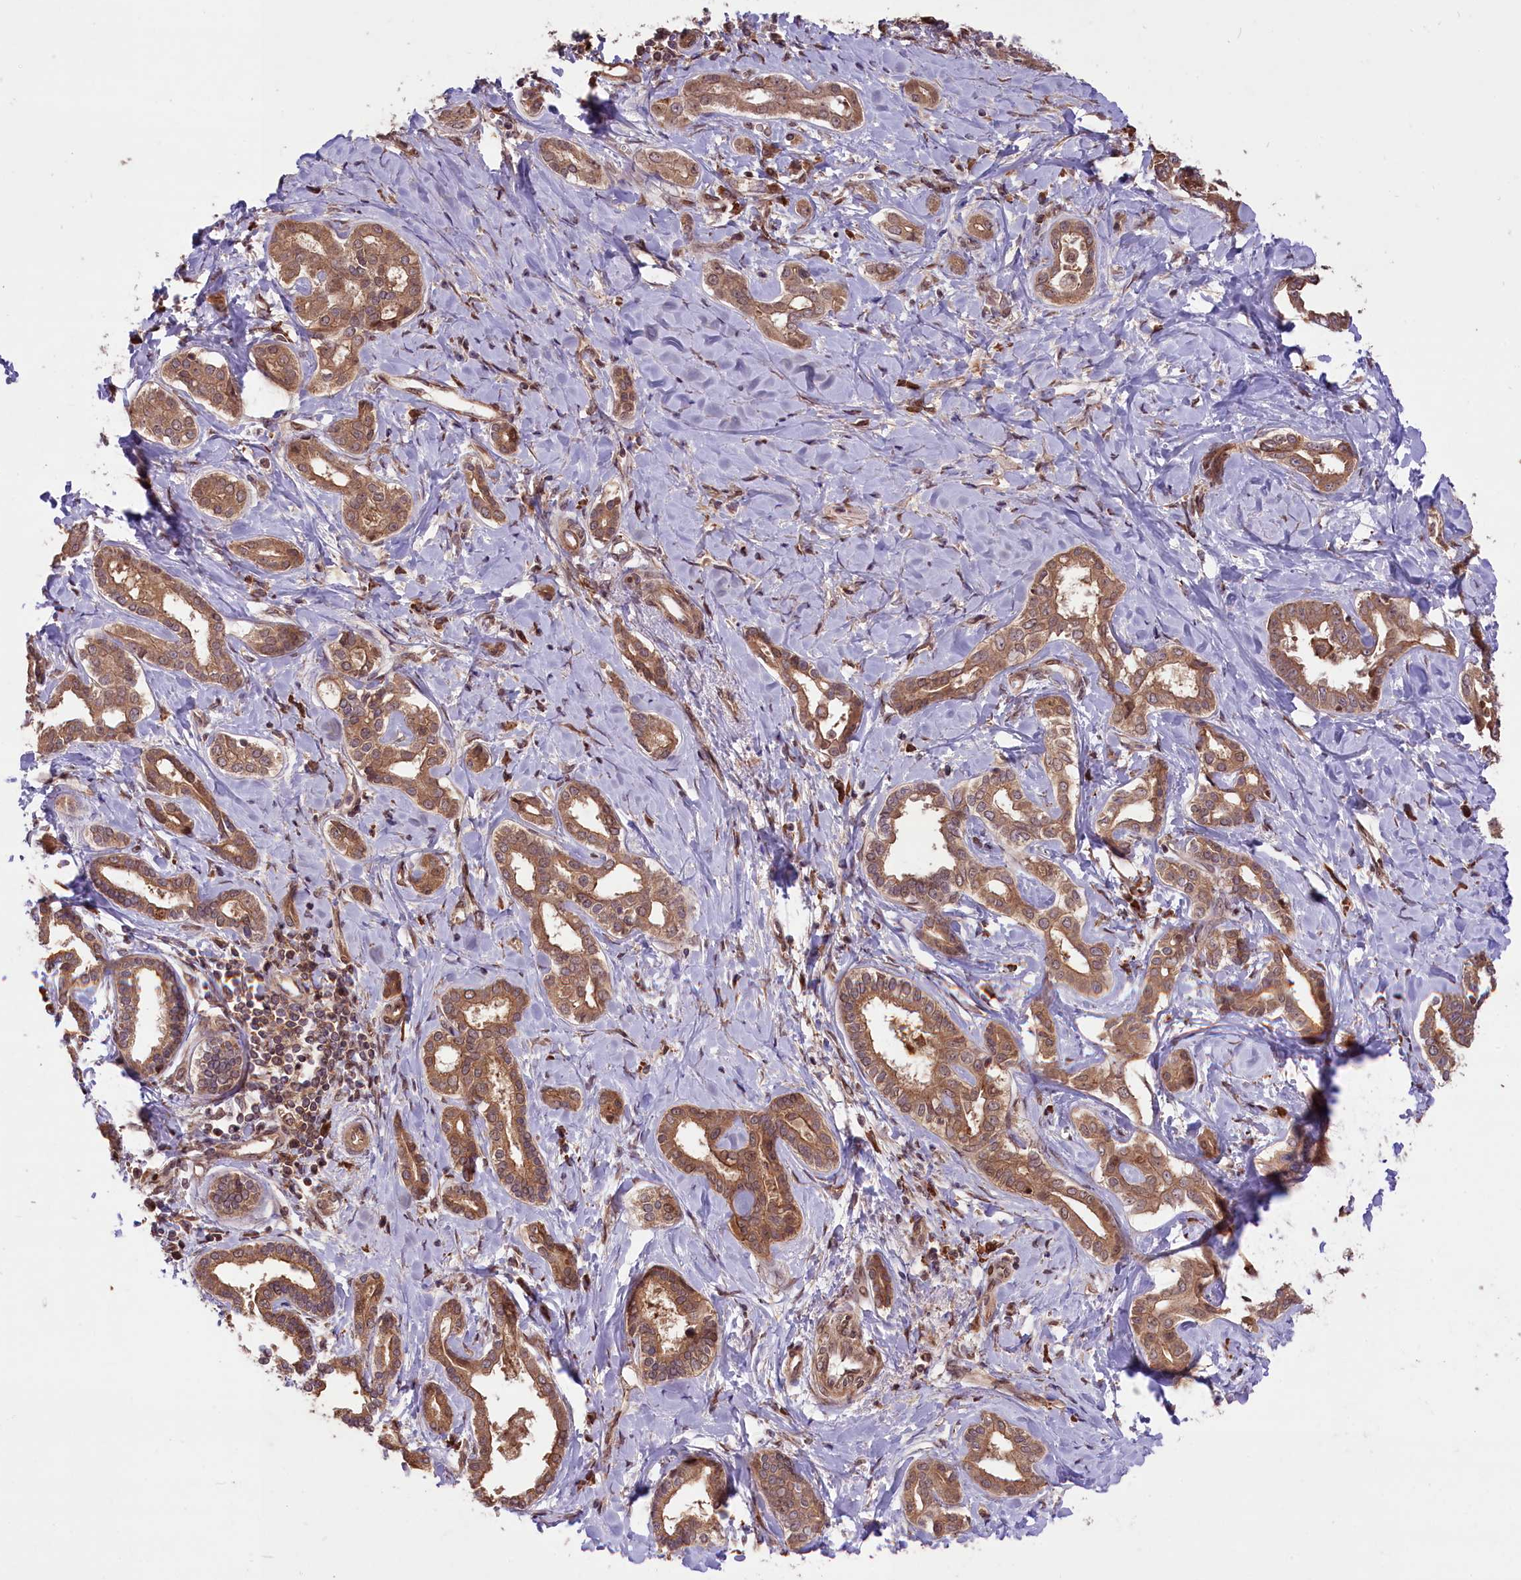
{"staining": {"intensity": "moderate", "quantity": ">75%", "location": "cytoplasmic/membranous"}, "tissue": "liver cancer", "cell_type": "Tumor cells", "image_type": "cancer", "snomed": [{"axis": "morphology", "description": "Cholangiocarcinoma"}, {"axis": "topography", "description": "Liver"}], "caption": "A medium amount of moderate cytoplasmic/membranous expression is seen in about >75% of tumor cells in liver cholangiocarcinoma tissue.", "gene": "HDAC5", "patient": {"sex": "female", "age": 77}}